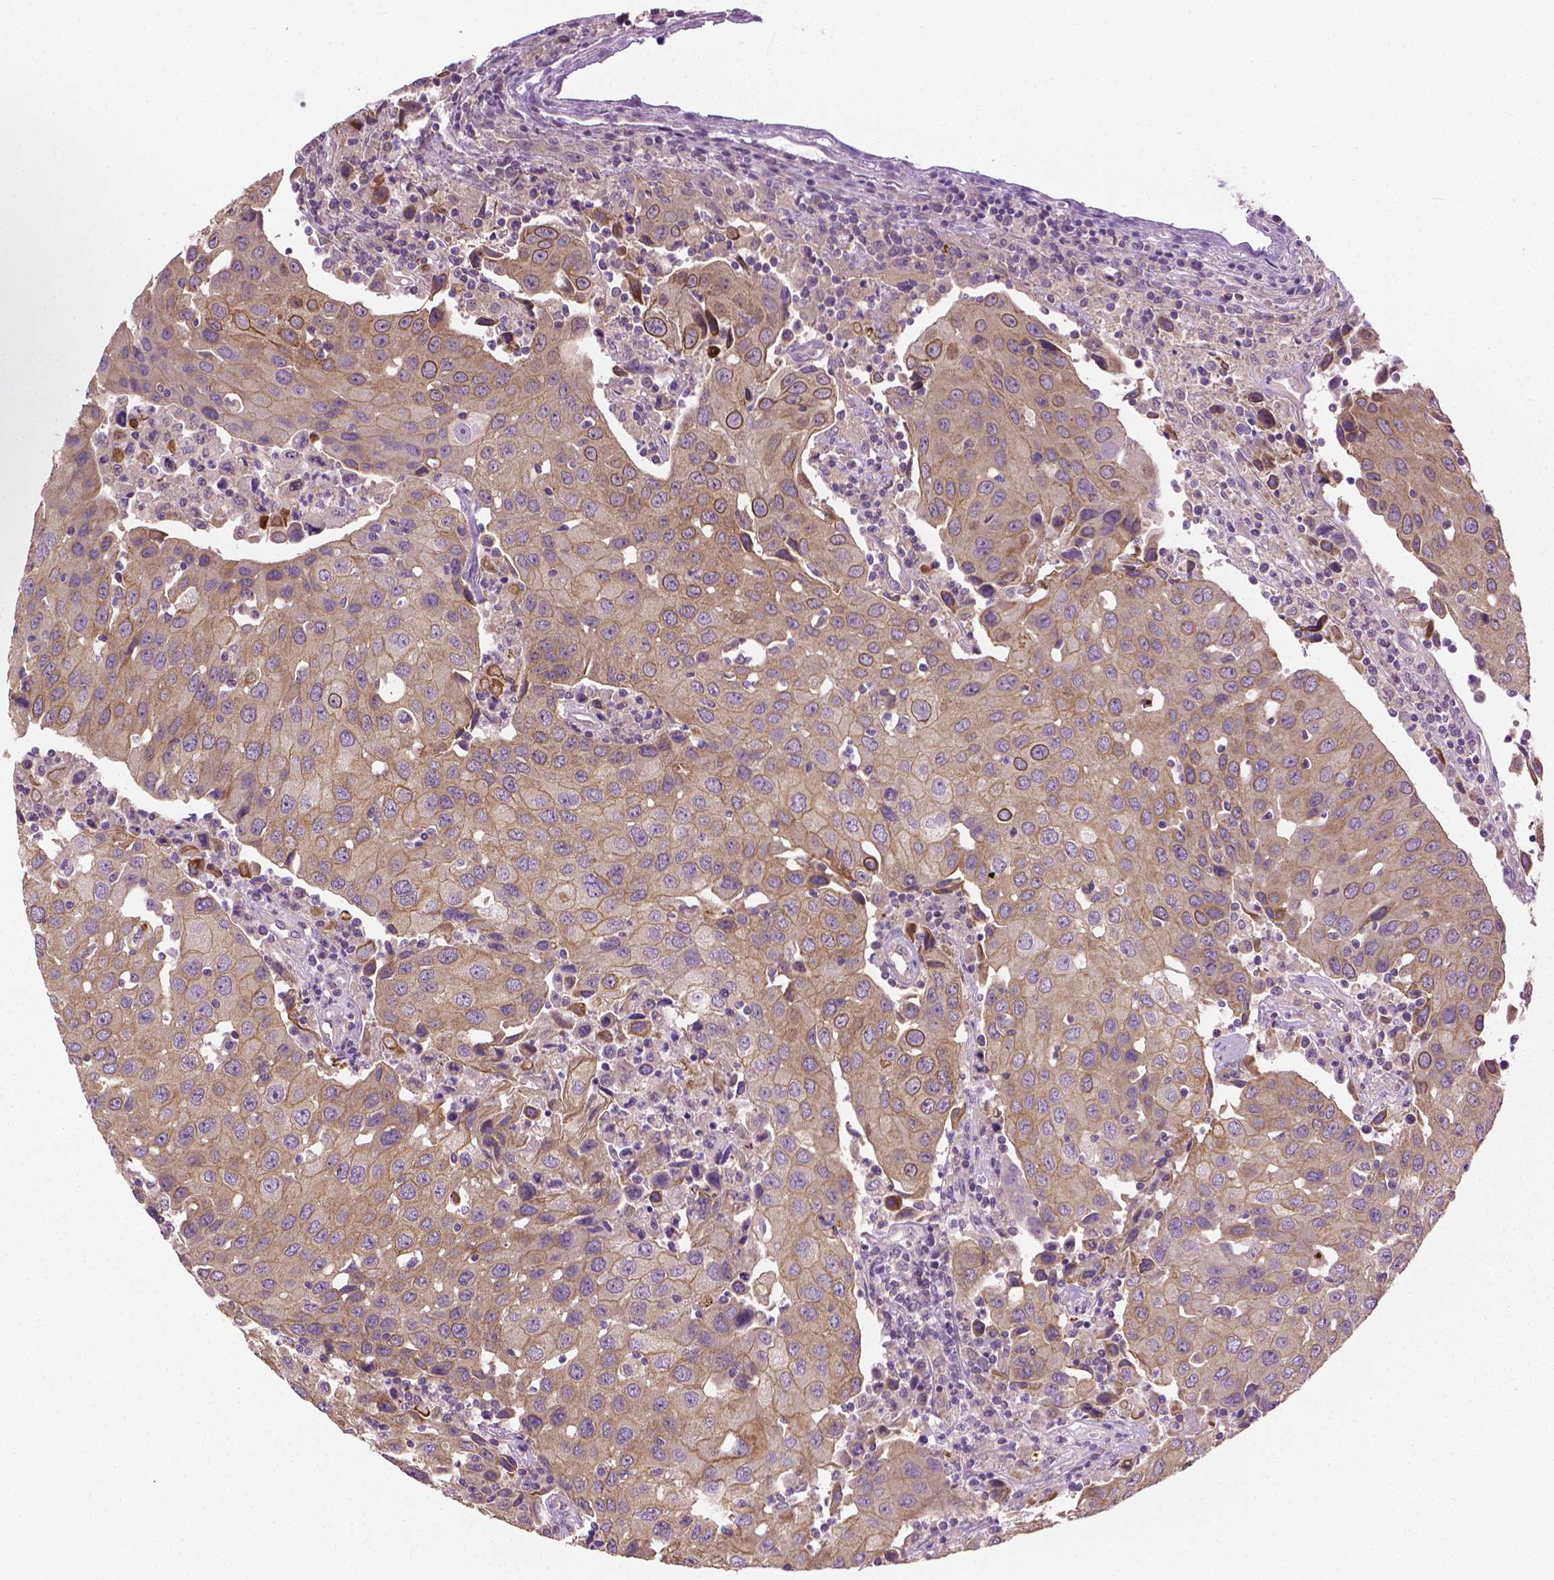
{"staining": {"intensity": "weak", "quantity": "25%-75%", "location": "cytoplasmic/membranous"}, "tissue": "urothelial cancer", "cell_type": "Tumor cells", "image_type": "cancer", "snomed": [{"axis": "morphology", "description": "Urothelial carcinoma, High grade"}, {"axis": "topography", "description": "Urinary bladder"}], "caption": "Human urothelial cancer stained with a protein marker demonstrates weak staining in tumor cells.", "gene": "MZT1", "patient": {"sex": "female", "age": 85}}